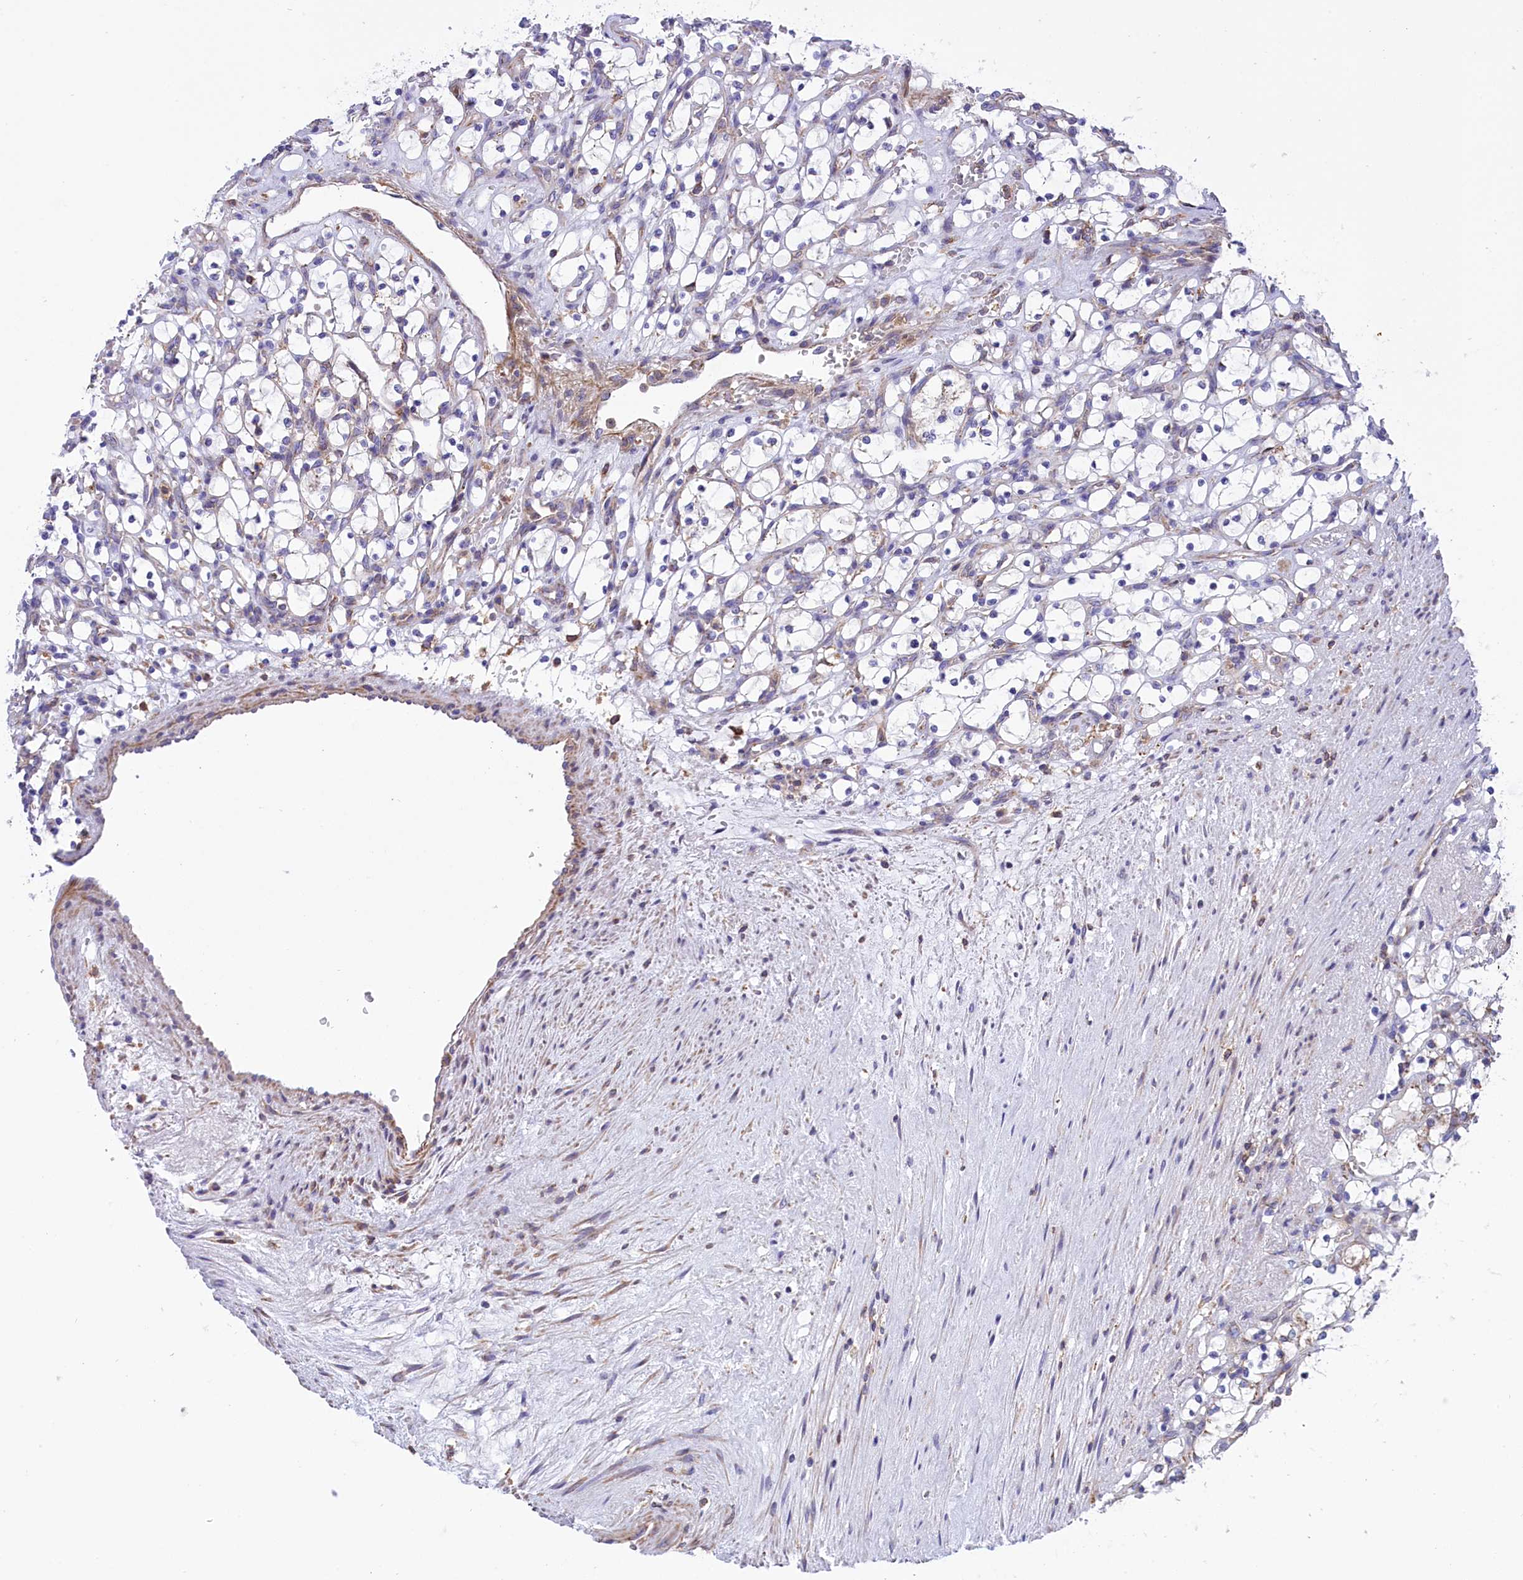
{"staining": {"intensity": "negative", "quantity": "none", "location": "none"}, "tissue": "renal cancer", "cell_type": "Tumor cells", "image_type": "cancer", "snomed": [{"axis": "morphology", "description": "Adenocarcinoma, NOS"}, {"axis": "topography", "description": "Kidney"}], "caption": "The immunohistochemistry histopathology image has no significant positivity in tumor cells of renal cancer (adenocarcinoma) tissue.", "gene": "CORO7-PAM16", "patient": {"sex": "female", "age": 69}}